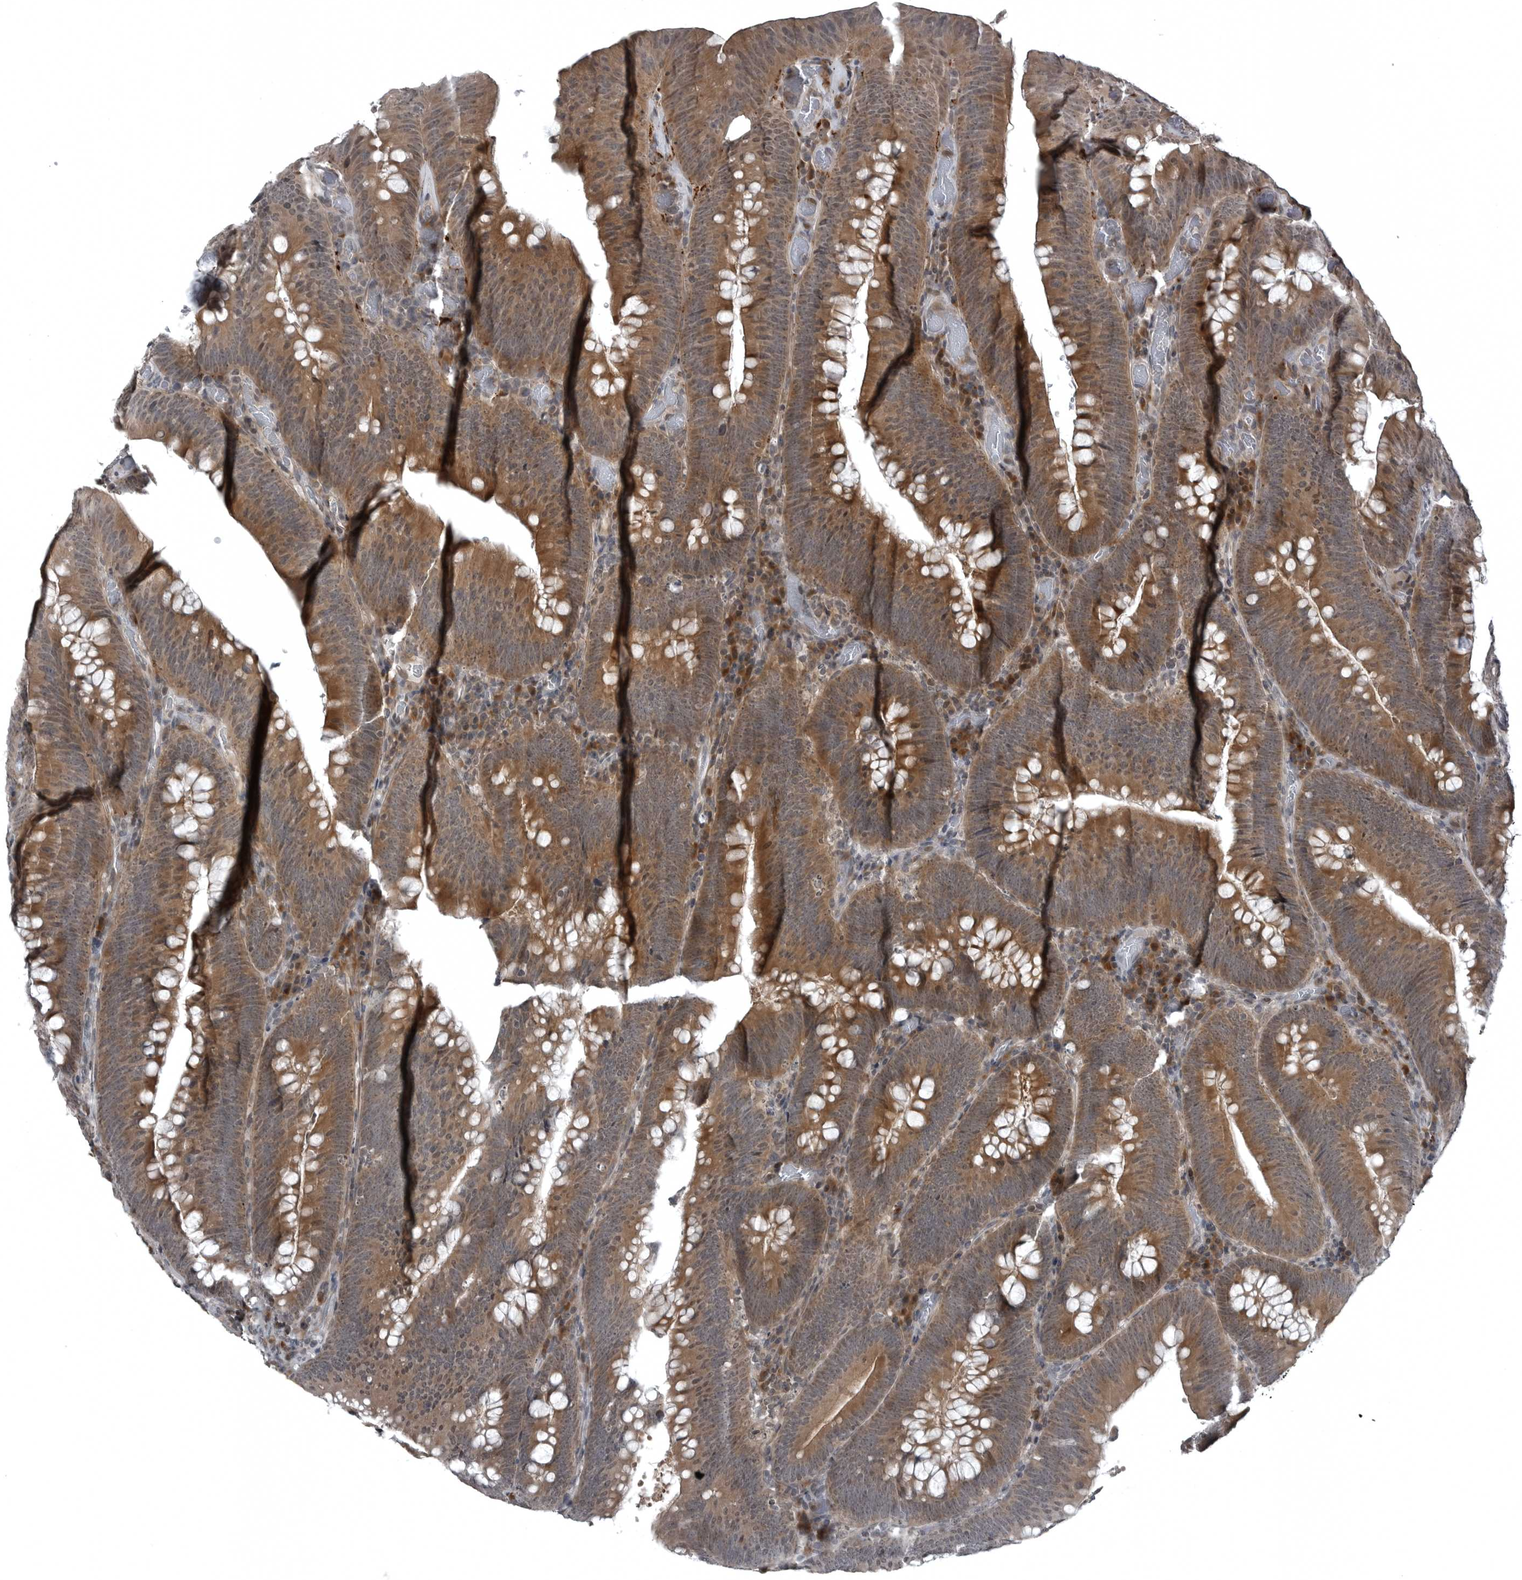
{"staining": {"intensity": "moderate", "quantity": ">75%", "location": "cytoplasmic/membranous"}, "tissue": "colorectal cancer", "cell_type": "Tumor cells", "image_type": "cancer", "snomed": [{"axis": "morphology", "description": "Normal tissue, NOS"}, {"axis": "topography", "description": "Colon"}], "caption": "Brown immunohistochemical staining in colorectal cancer shows moderate cytoplasmic/membranous expression in approximately >75% of tumor cells. The staining was performed using DAB (3,3'-diaminobenzidine) to visualize the protein expression in brown, while the nuclei were stained in blue with hematoxylin (Magnification: 20x).", "gene": "GAK", "patient": {"sex": "female", "age": 82}}